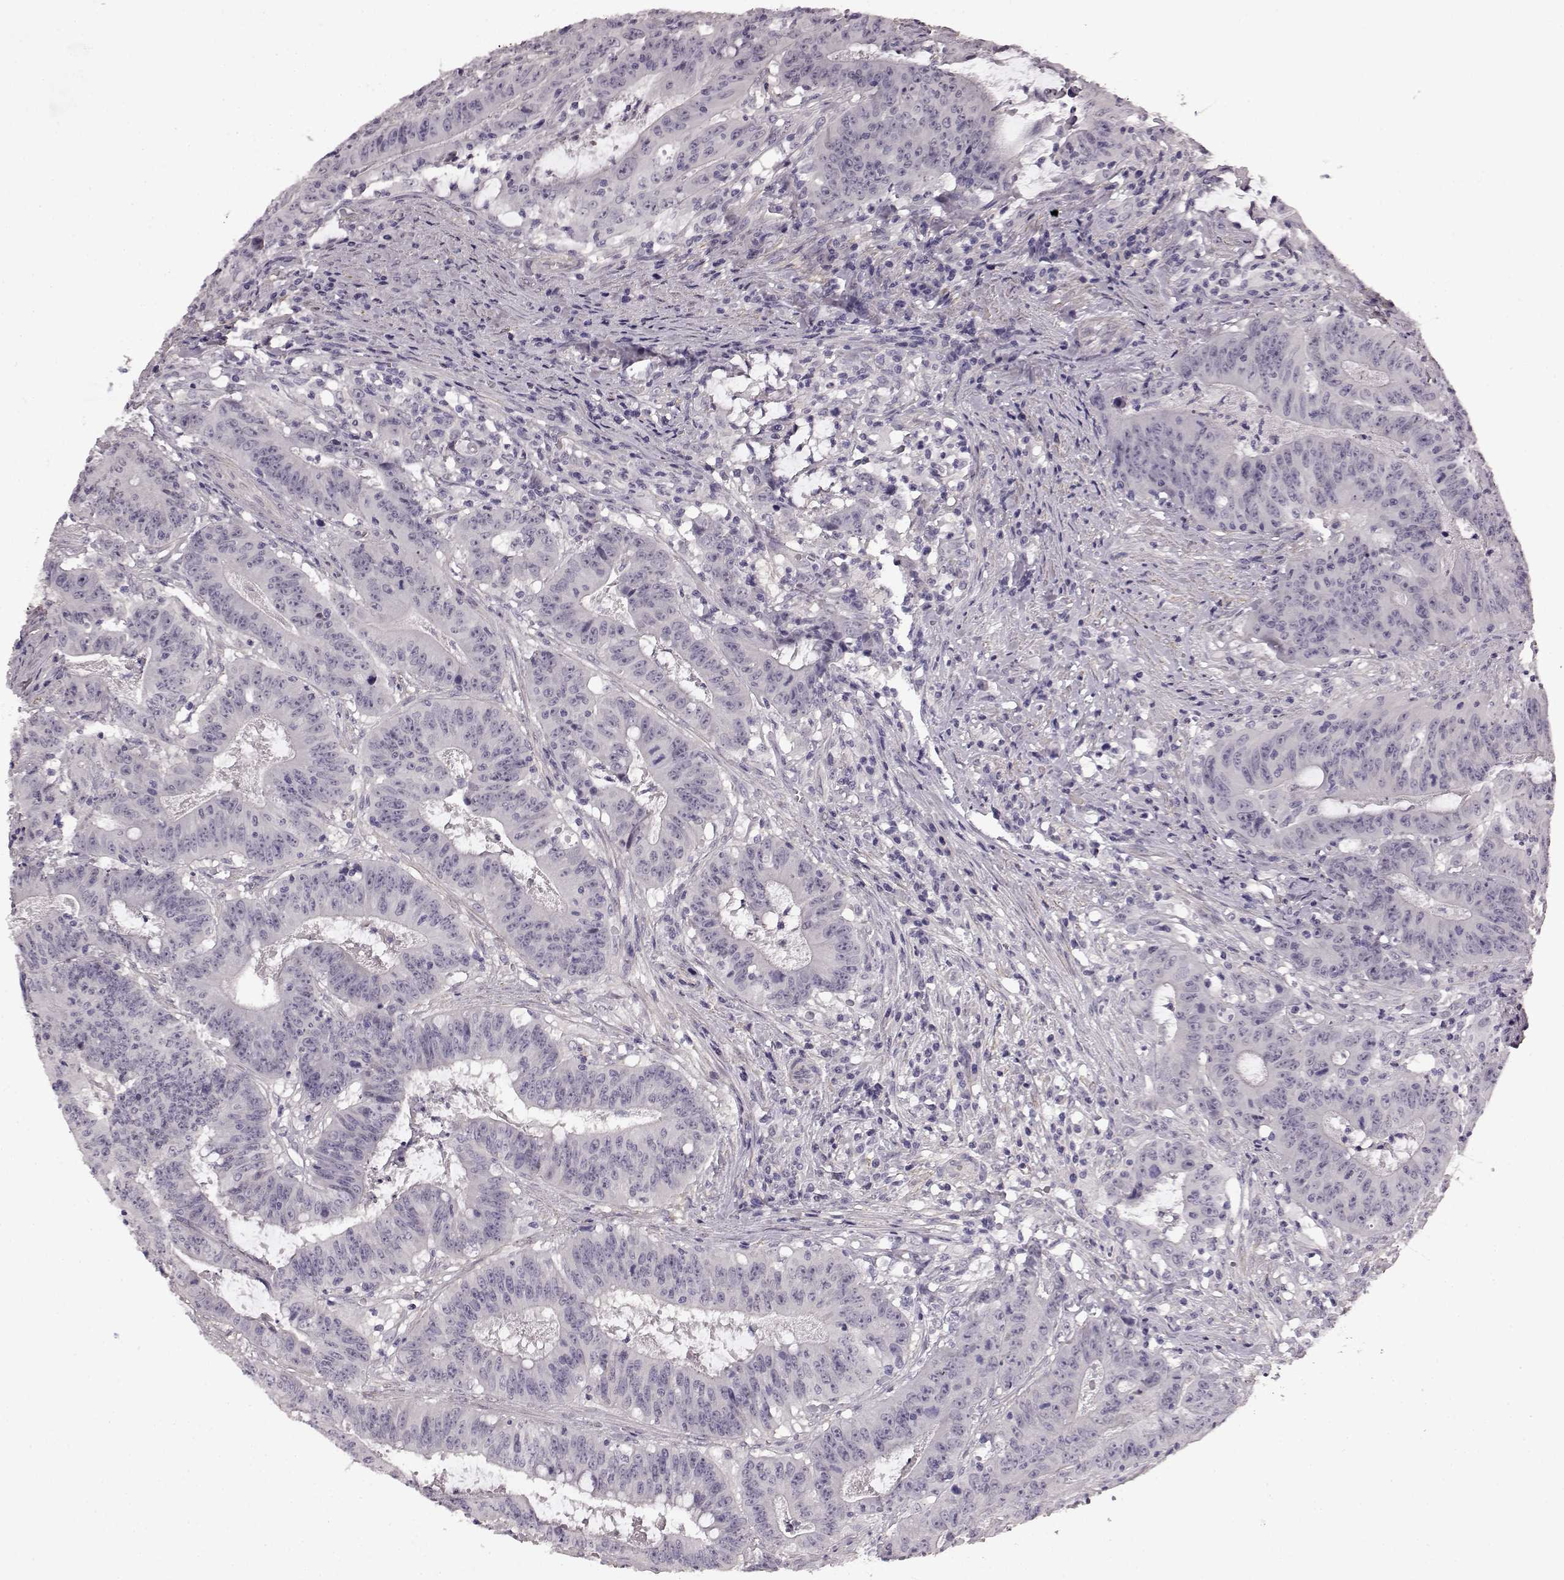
{"staining": {"intensity": "negative", "quantity": "none", "location": "none"}, "tissue": "colorectal cancer", "cell_type": "Tumor cells", "image_type": "cancer", "snomed": [{"axis": "morphology", "description": "Adenocarcinoma, NOS"}, {"axis": "topography", "description": "Colon"}], "caption": "High power microscopy micrograph of an immunohistochemistry photomicrograph of adenocarcinoma (colorectal), revealing no significant staining in tumor cells. Brightfield microscopy of immunohistochemistry (IHC) stained with DAB (3,3'-diaminobenzidine) (brown) and hematoxylin (blue), captured at high magnification.", "gene": "SLCO3A1", "patient": {"sex": "male", "age": 33}}